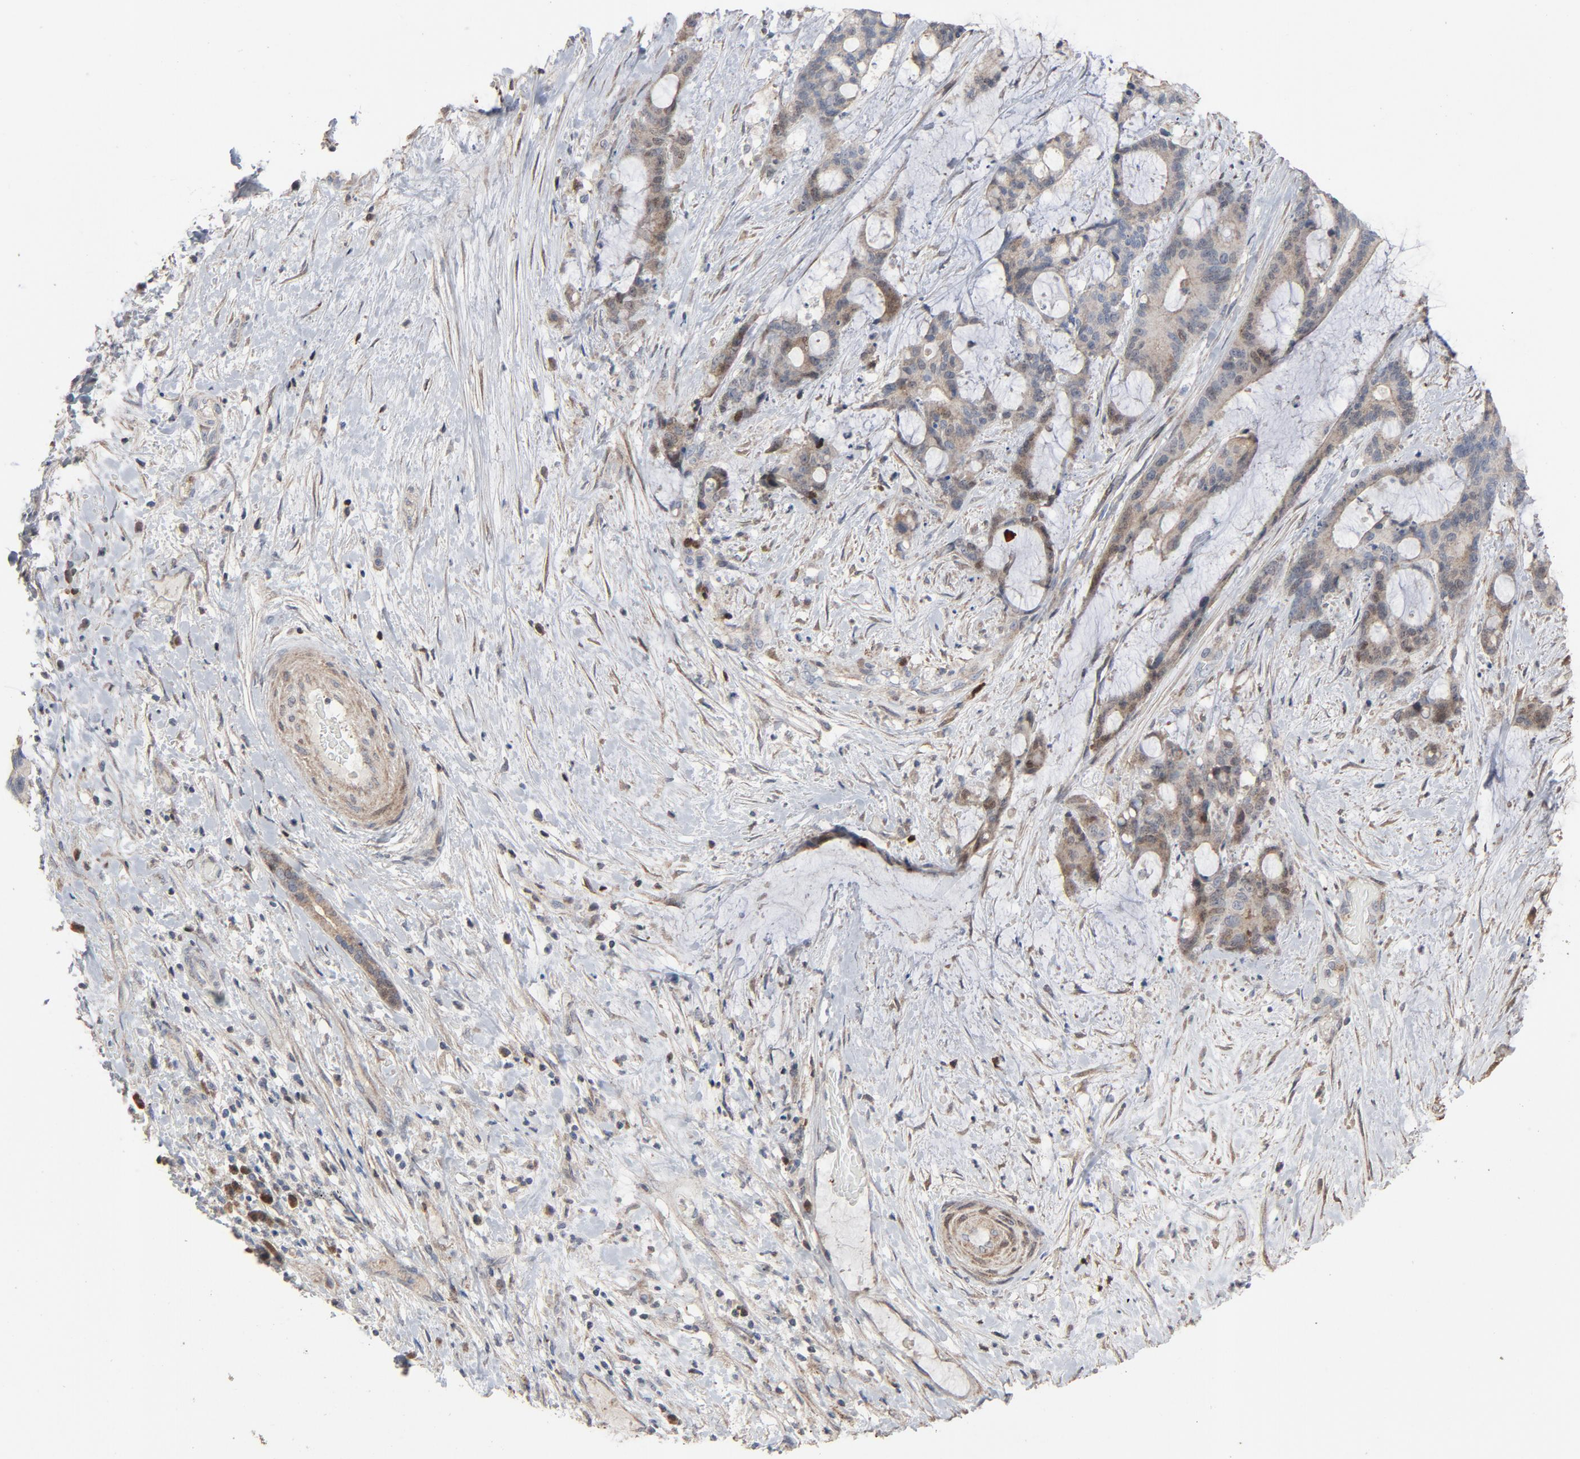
{"staining": {"intensity": "weak", "quantity": "25%-75%", "location": "cytoplasmic/membranous,nuclear"}, "tissue": "liver cancer", "cell_type": "Tumor cells", "image_type": "cancer", "snomed": [{"axis": "morphology", "description": "Cholangiocarcinoma"}, {"axis": "topography", "description": "Liver"}], "caption": "Immunohistochemical staining of human liver cholangiocarcinoma reveals low levels of weak cytoplasmic/membranous and nuclear expression in approximately 25%-75% of tumor cells.", "gene": "CDK6", "patient": {"sex": "female", "age": 73}}